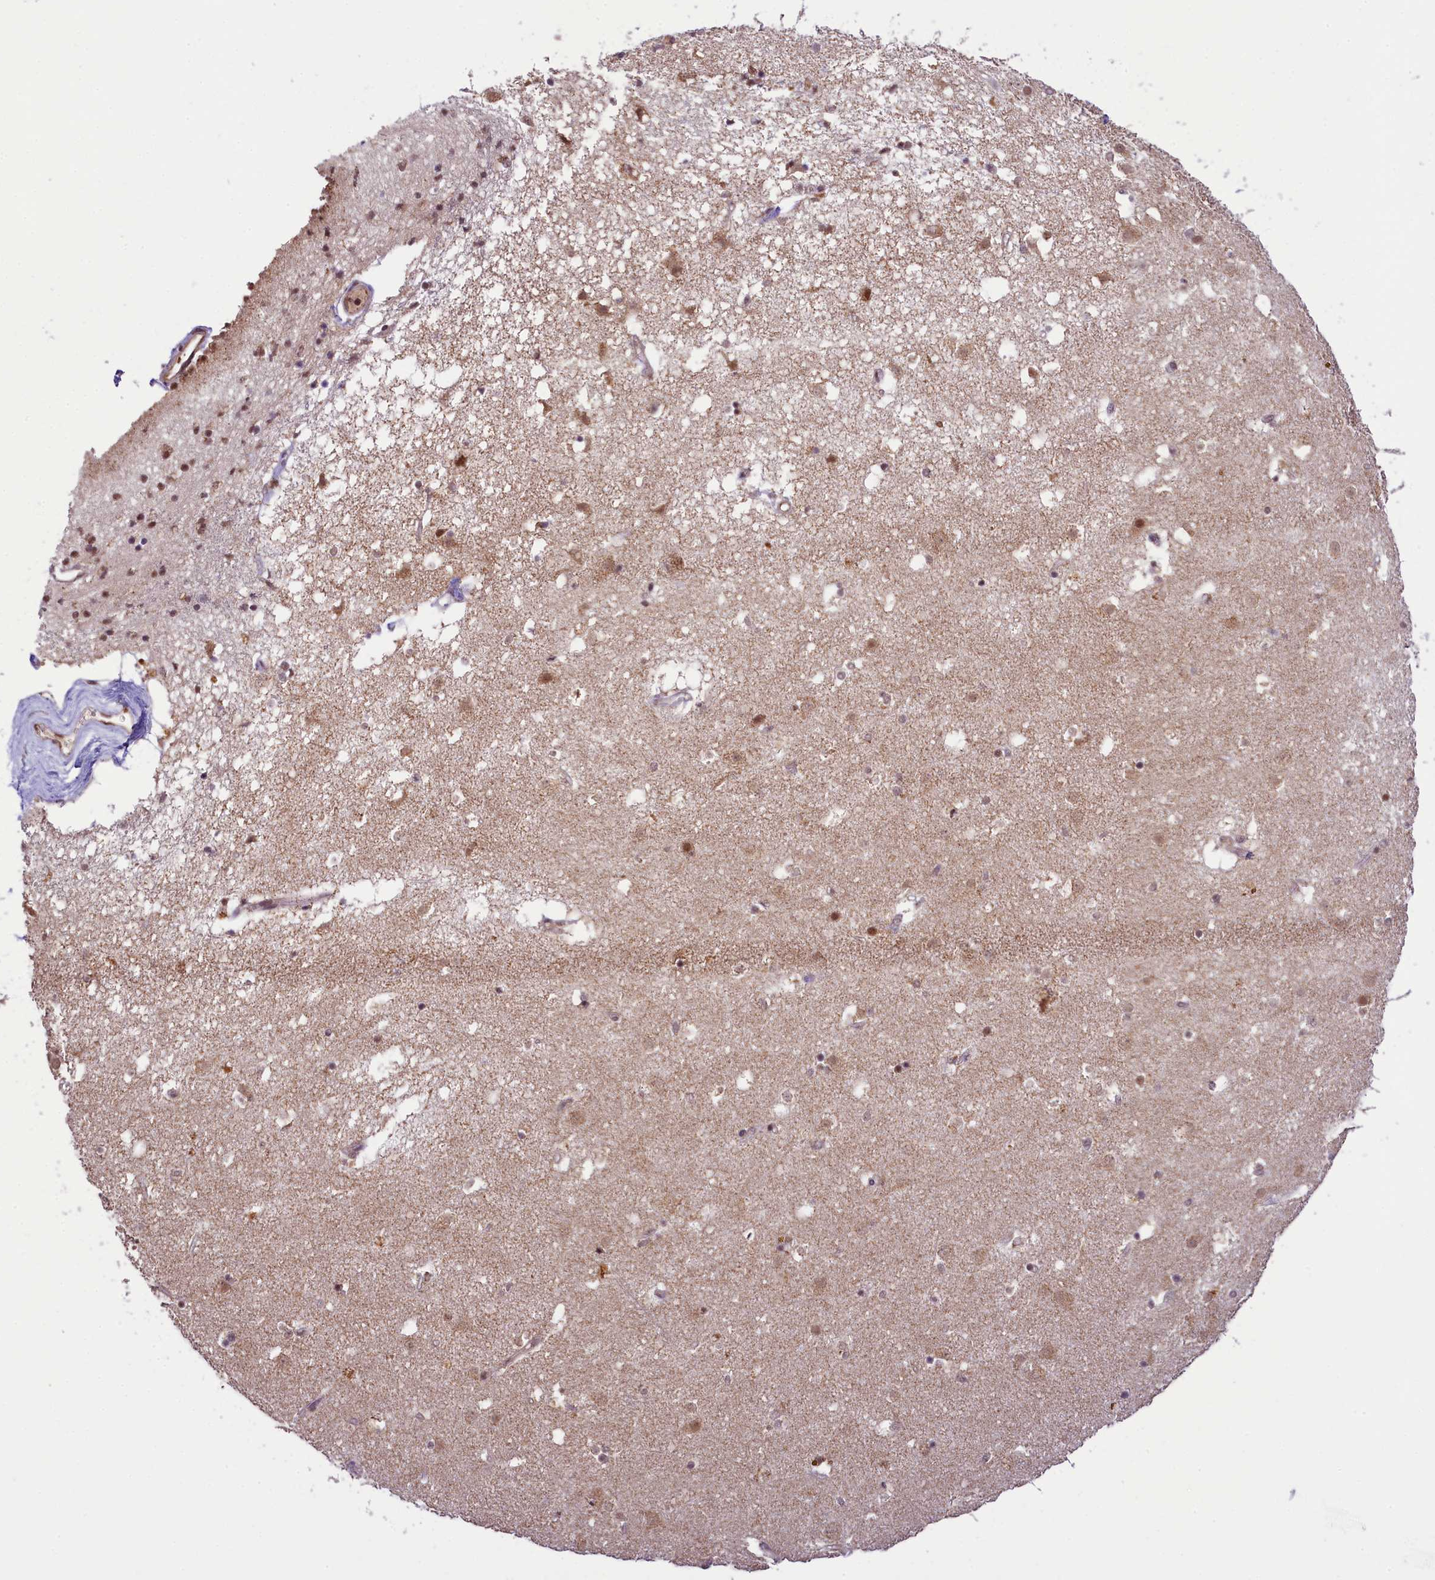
{"staining": {"intensity": "moderate", "quantity": "<25%", "location": "nuclear"}, "tissue": "caudate", "cell_type": "Glial cells", "image_type": "normal", "snomed": [{"axis": "morphology", "description": "Normal tissue, NOS"}, {"axis": "topography", "description": "Lateral ventricle wall"}], "caption": "Immunohistochemical staining of normal caudate displays low levels of moderate nuclear positivity in approximately <25% of glial cells.", "gene": "PAF1", "patient": {"sex": "male", "age": 70}}